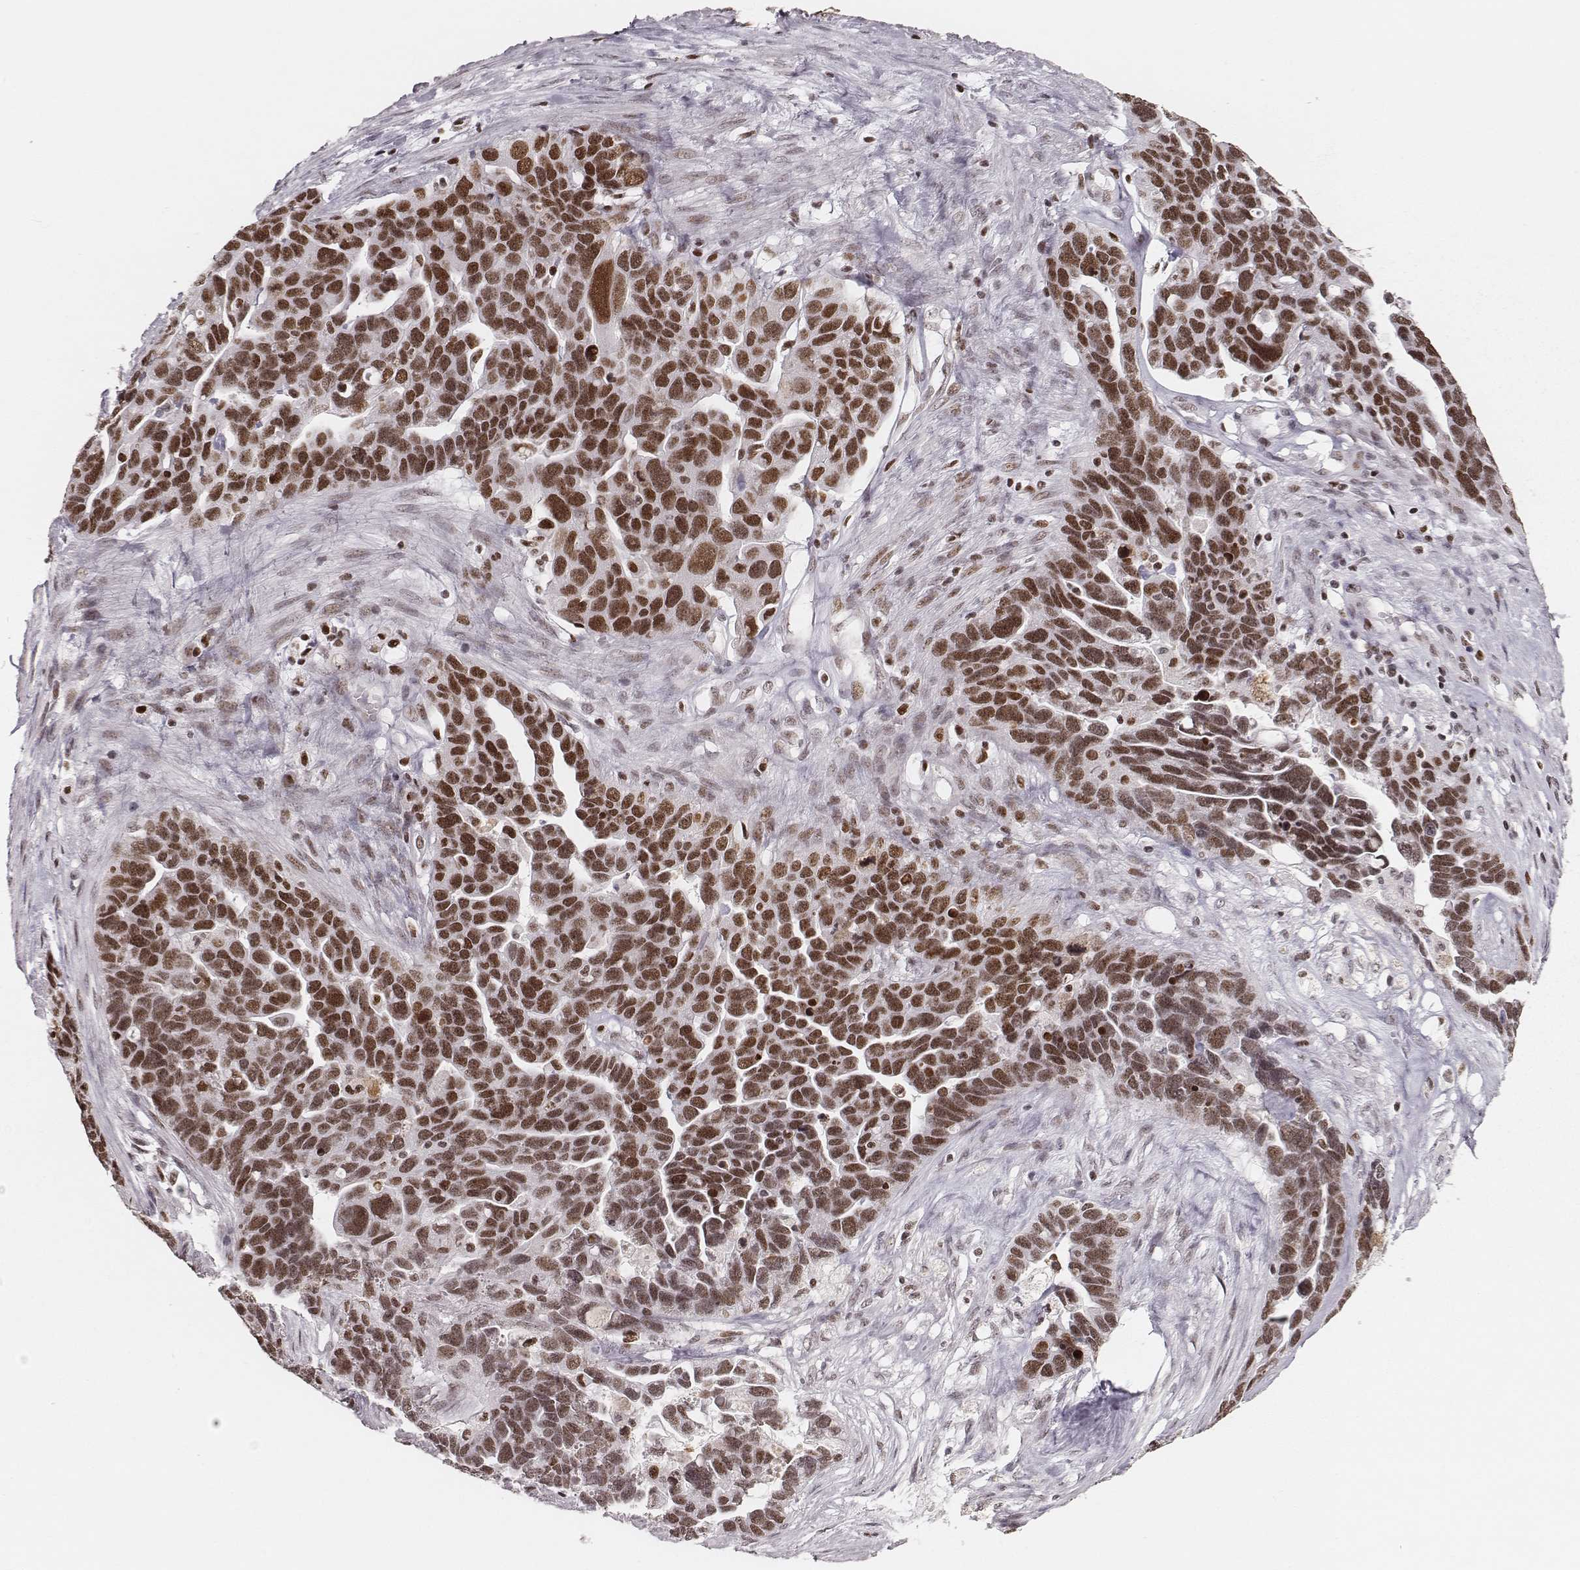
{"staining": {"intensity": "moderate", "quantity": ">75%", "location": "nuclear"}, "tissue": "ovarian cancer", "cell_type": "Tumor cells", "image_type": "cancer", "snomed": [{"axis": "morphology", "description": "Cystadenocarcinoma, serous, NOS"}, {"axis": "topography", "description": "Ovary"}], "caption": "Serous cystadenocarcinoma (ovarian) was stained to show a protein in brown. There is medium levels of moderate nuclear staining in about >75% of tumor cells.", "gene": "PARP1", "patient": {"sex": "female", "age": 54}}